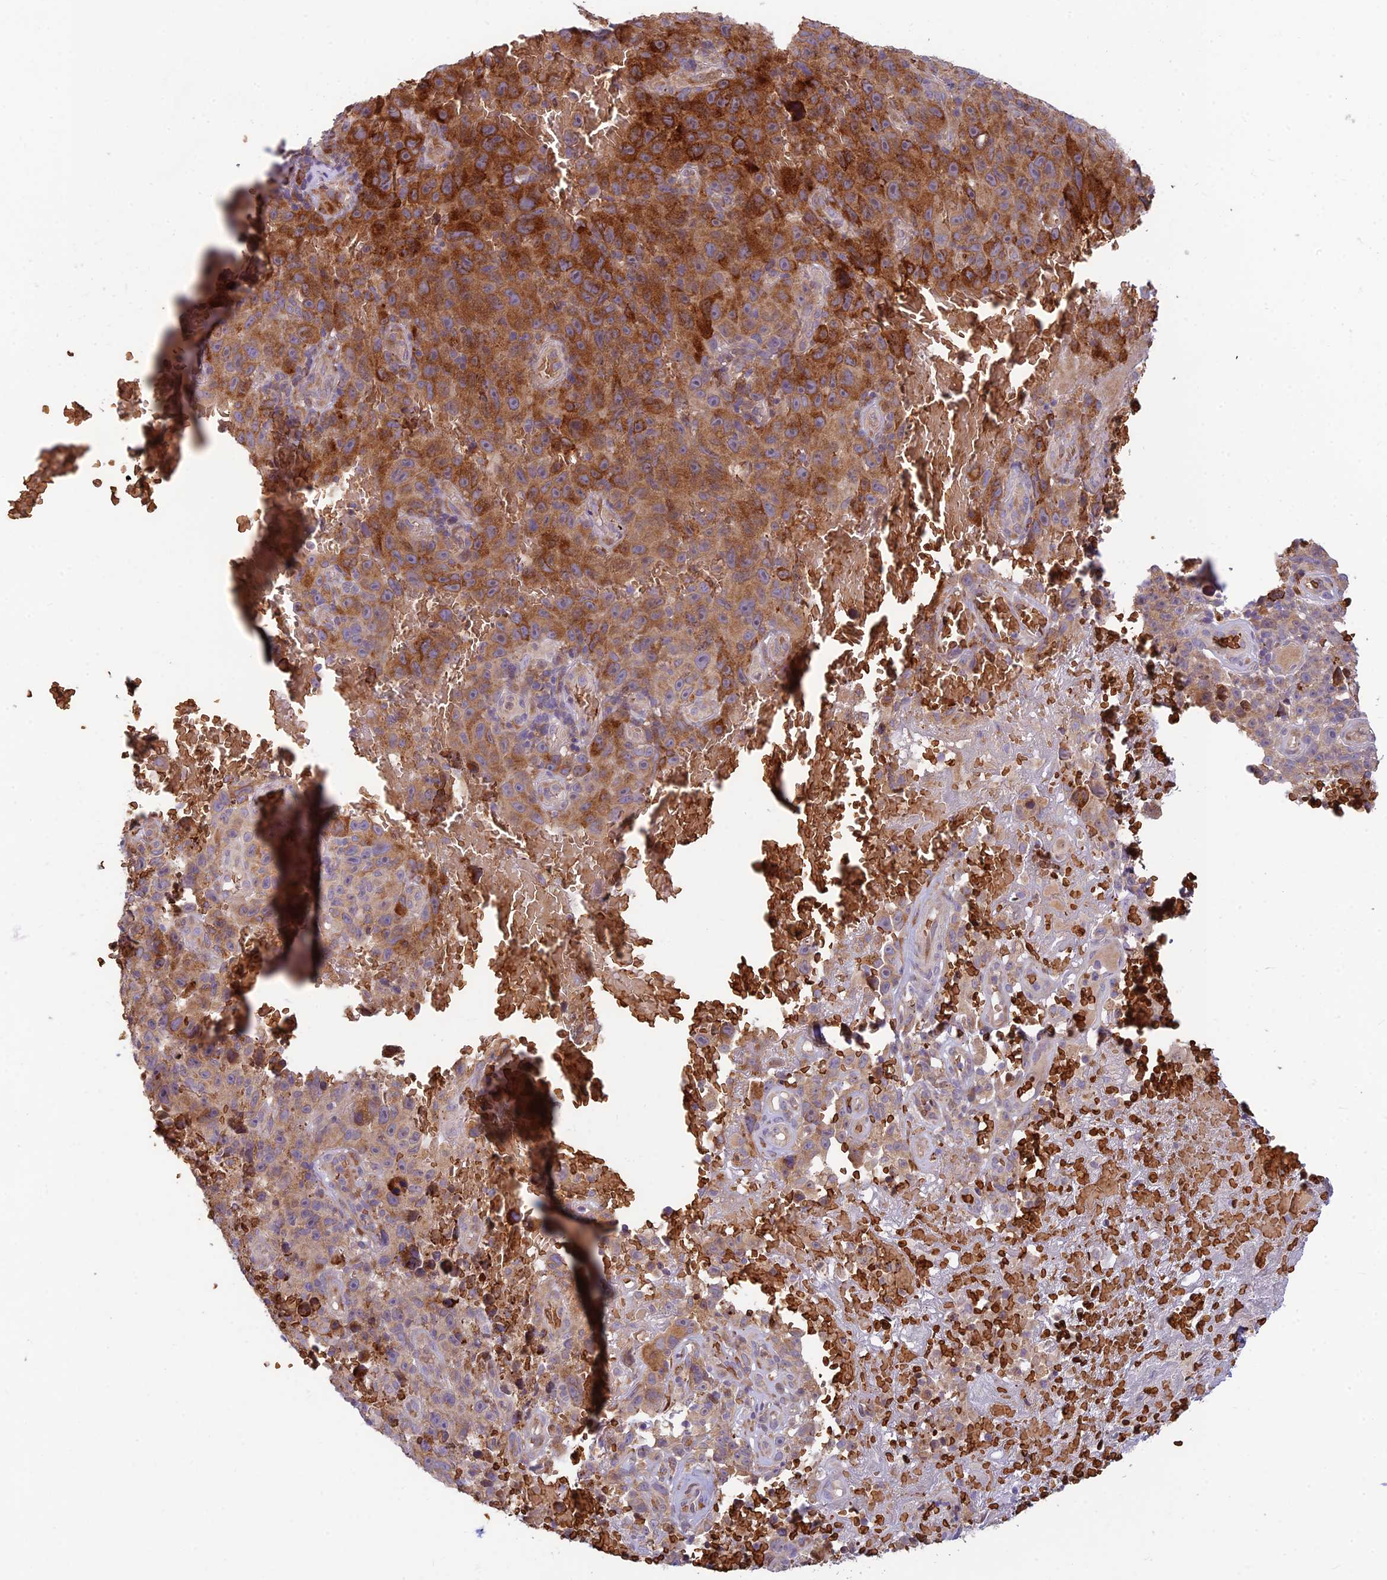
{"staining": {"intensity": "moderate", "quantity": ">75%", "location": "cytoplasmic/membranous"}, "tissue": "melanoma", "cell_type": "Tumor cells", "image_type": "cancer", "snomed": [{"axis": "morphology", "description": "Malignant melanoma, NOS"}, {"axis": "topography", "description": "Skin"}], "caption": "Human melanoma stained with a protein marker shows moderate staining in tumor cells.", "gene": "UFSP2", "patient": {"sex": "female", "age": 82}}